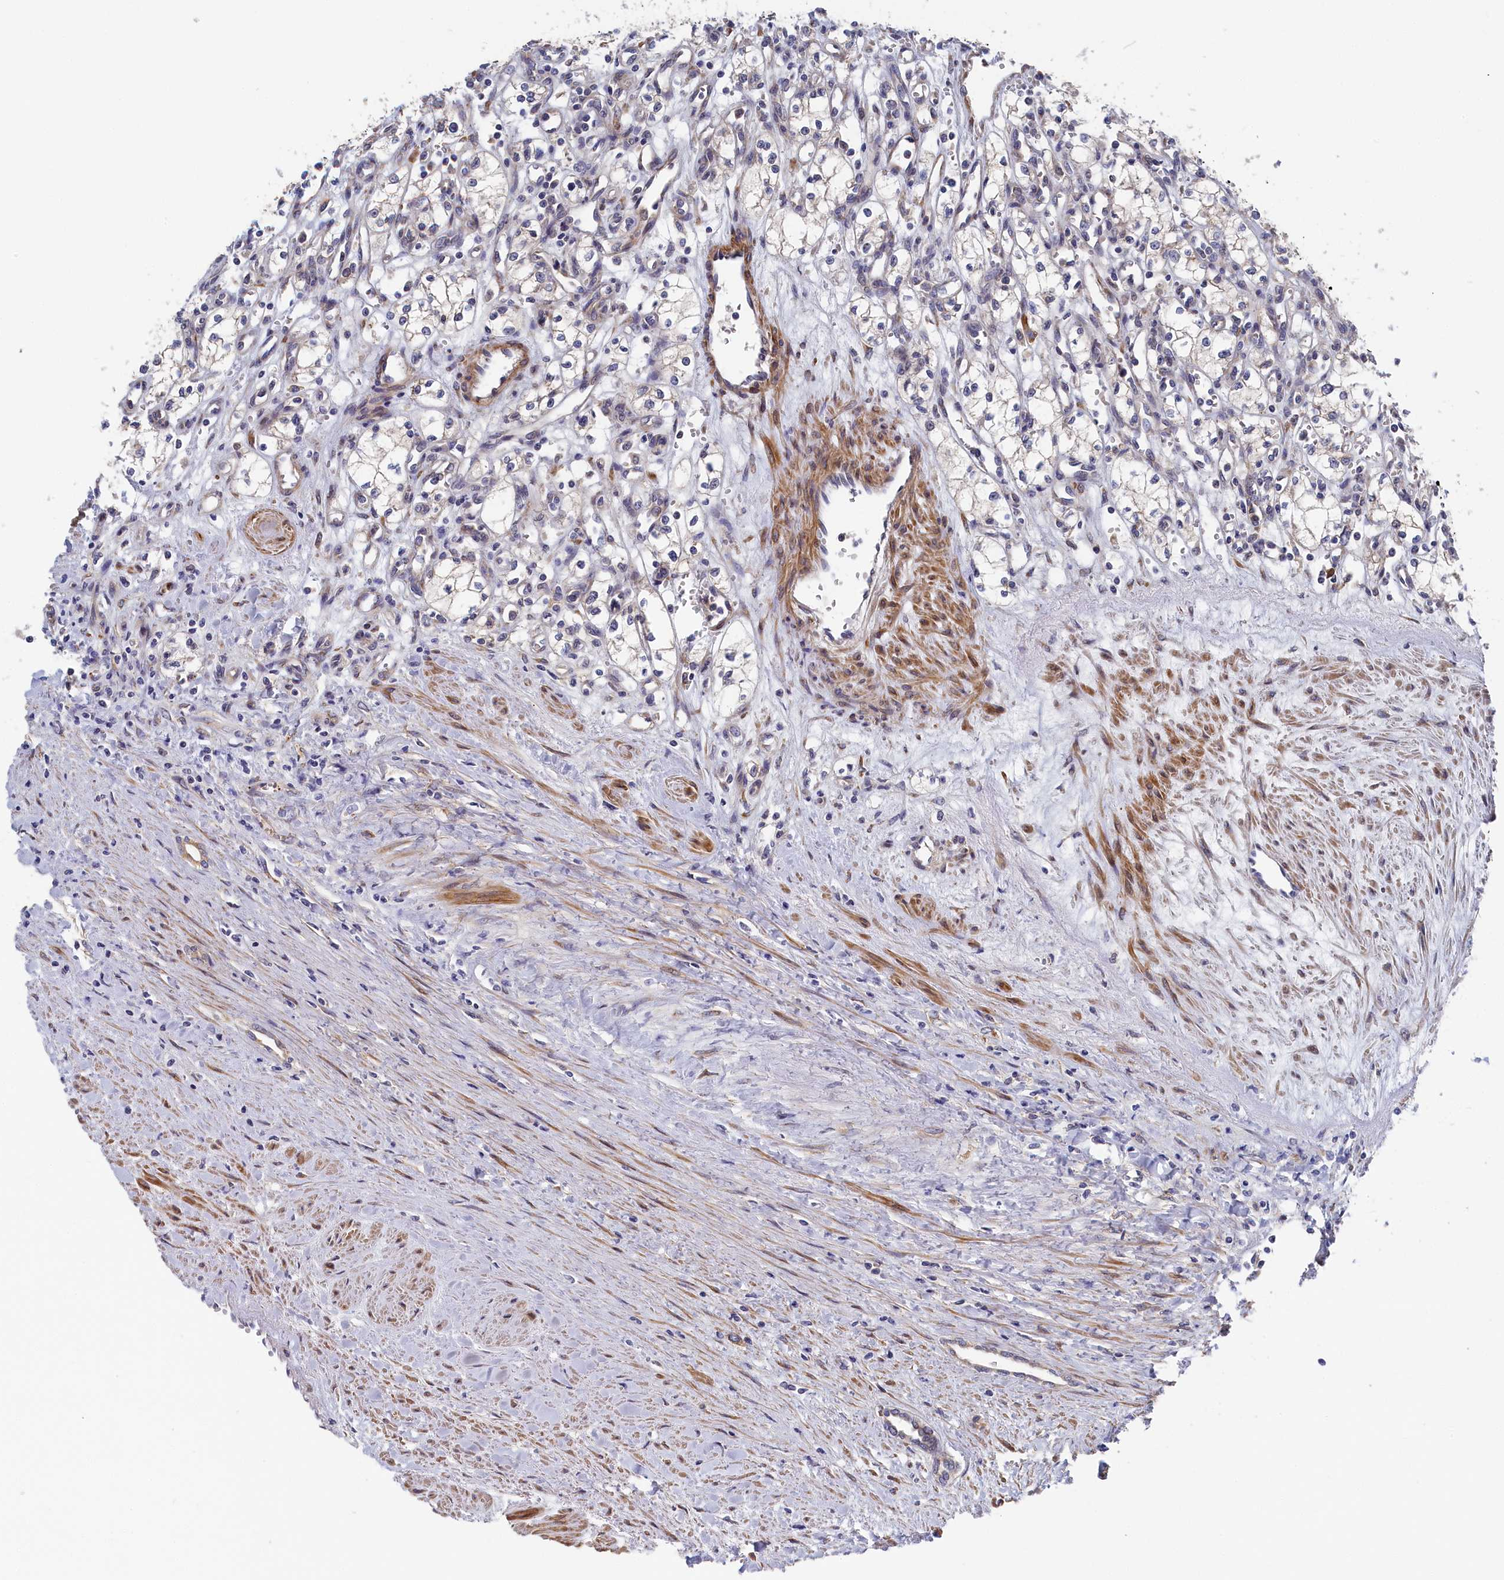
{"staining": {"intensity": "weak", "quantity": "<25%", "location": "cytoplasmic/membranous"}, "tissue": "renal cancer", "cell_type": "Tumor cells", "image_type": "cancer", "snomed": [{"axis": "morphology", "description": "Adenocarcinoma, NOS"}, {"axis": "topography", "description": "Kidney"}], "caption": "Histopathology image shows no significant protein positivity in tumor cells of adenocarcinoma (renal). Nuclei are stained in blue.", "gene": "CYB5D2", "patient": {"sex": "male", "age": 59}}